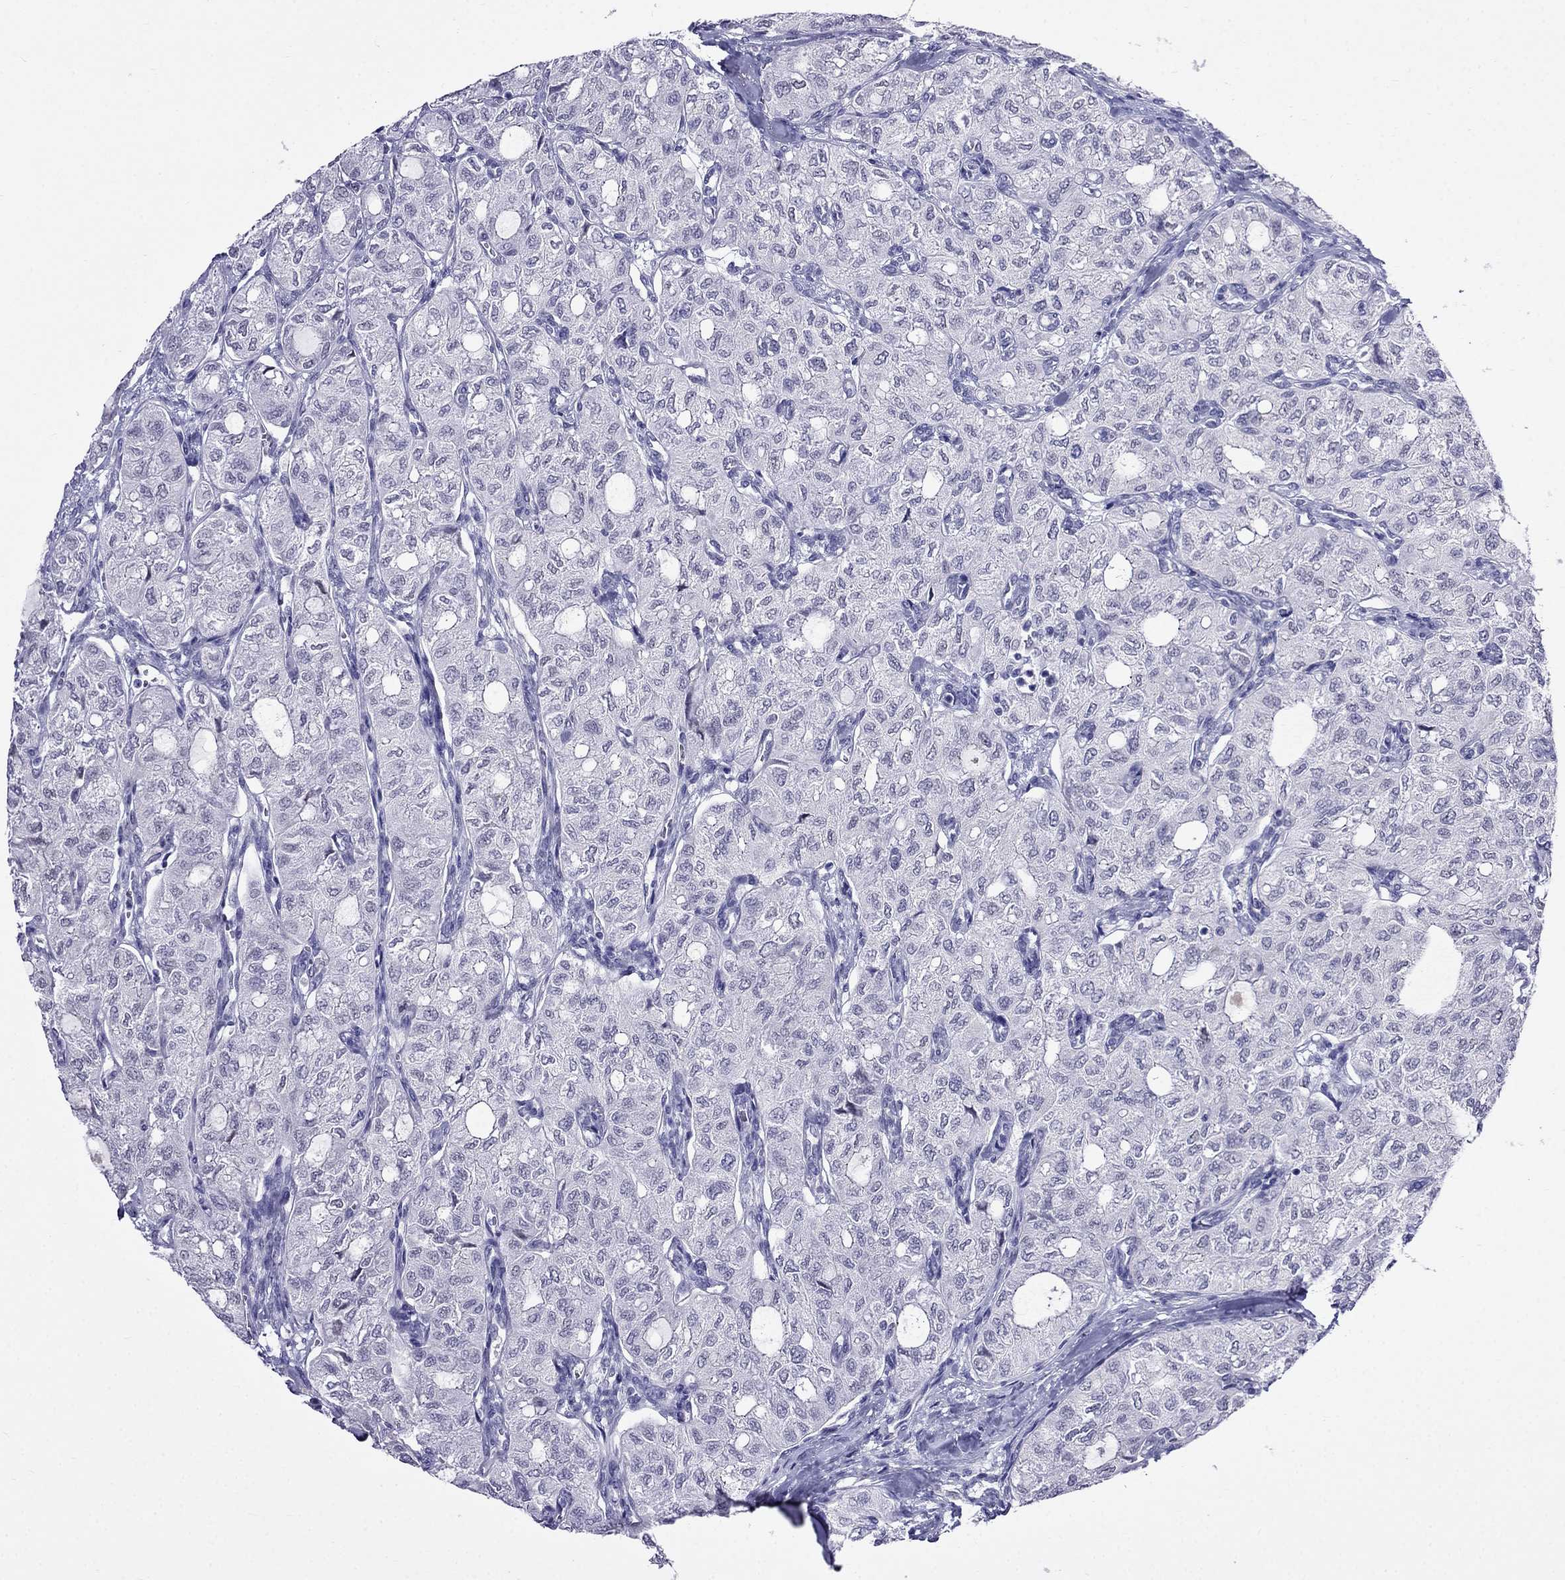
{"staining": {"intensity": "negative", "quantity": "none", "location": "none"}, "tissue": "thyroid cancer", "cell_type": "Tumor cells", "image_type": "cancer", "snomed": [{"axis": "morphology", "description": "Follicular adenoma carcinoma, NOS"}, {"axis": "topography", "description": "Thyroid gland"}], "caption": "Thyroid follicular adenoma carcinoma was stained to show a protein in brown. There is no significant positivity in tumor cells. Brightfield microscopy of immunohistochemistry (IHC) stained with DAB (3,3'-diaminobenzidine) (brown) and hematoxylin (blue), captured at high magnification.", "gene": "MGP", "patient": {"sex": "male", "age": 75}}